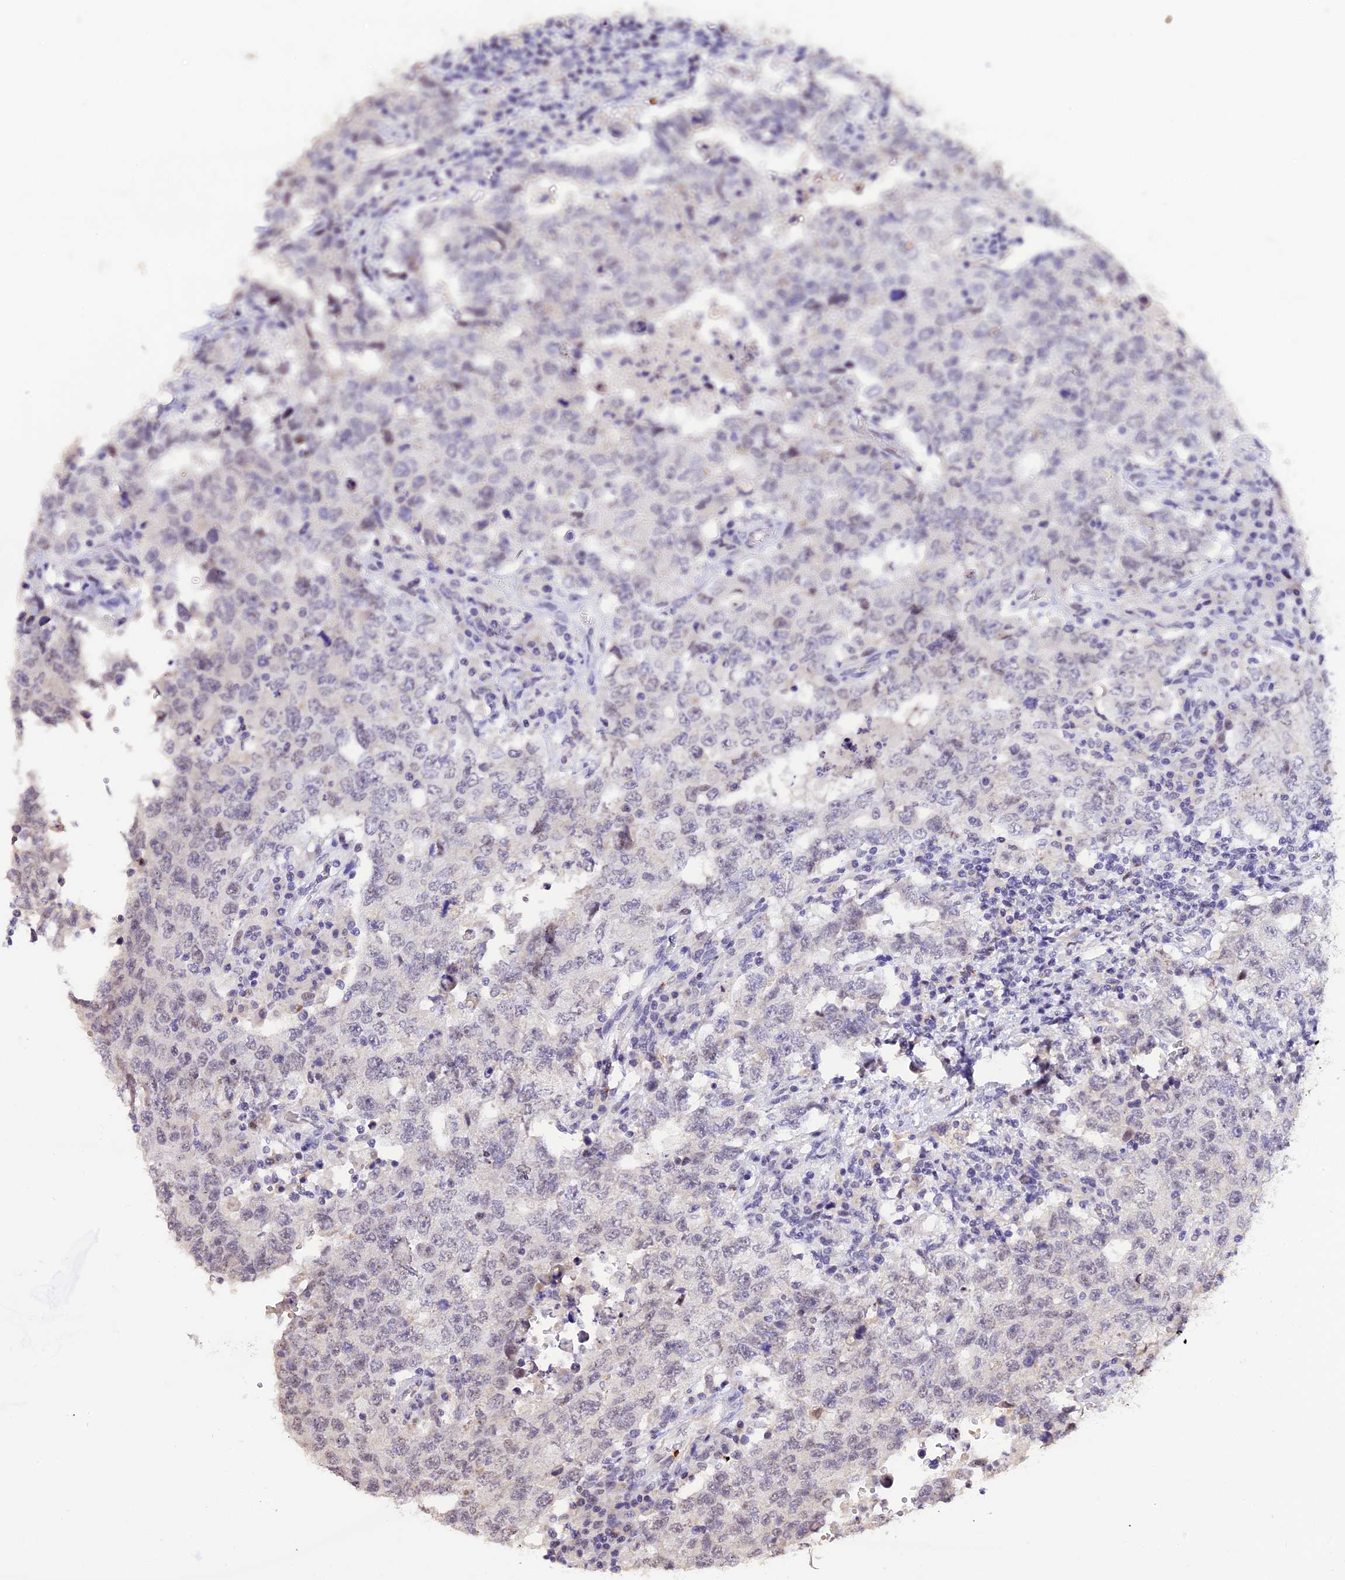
{"staining": {"intensity": "negative", "quantity": "none", "location": "none"}, "tissue": "testis cancer", "cell_type": "Tumor cells", "image_type": "cancer", "snomed": [{"axis": "morphology", "description": "Carcinoma, Embryonal, NOS"}, {"axis": "topography", "description": "Testis"}], "caption": "Protein analysis of testis embryonal carcinoma shows no significant positivity in tumor cells. (Immunohistochemistry (ihc), brightfield microscopy, high magnification).", "gene": "AHSP", "patient": {"sex": "male", "age": 26}}